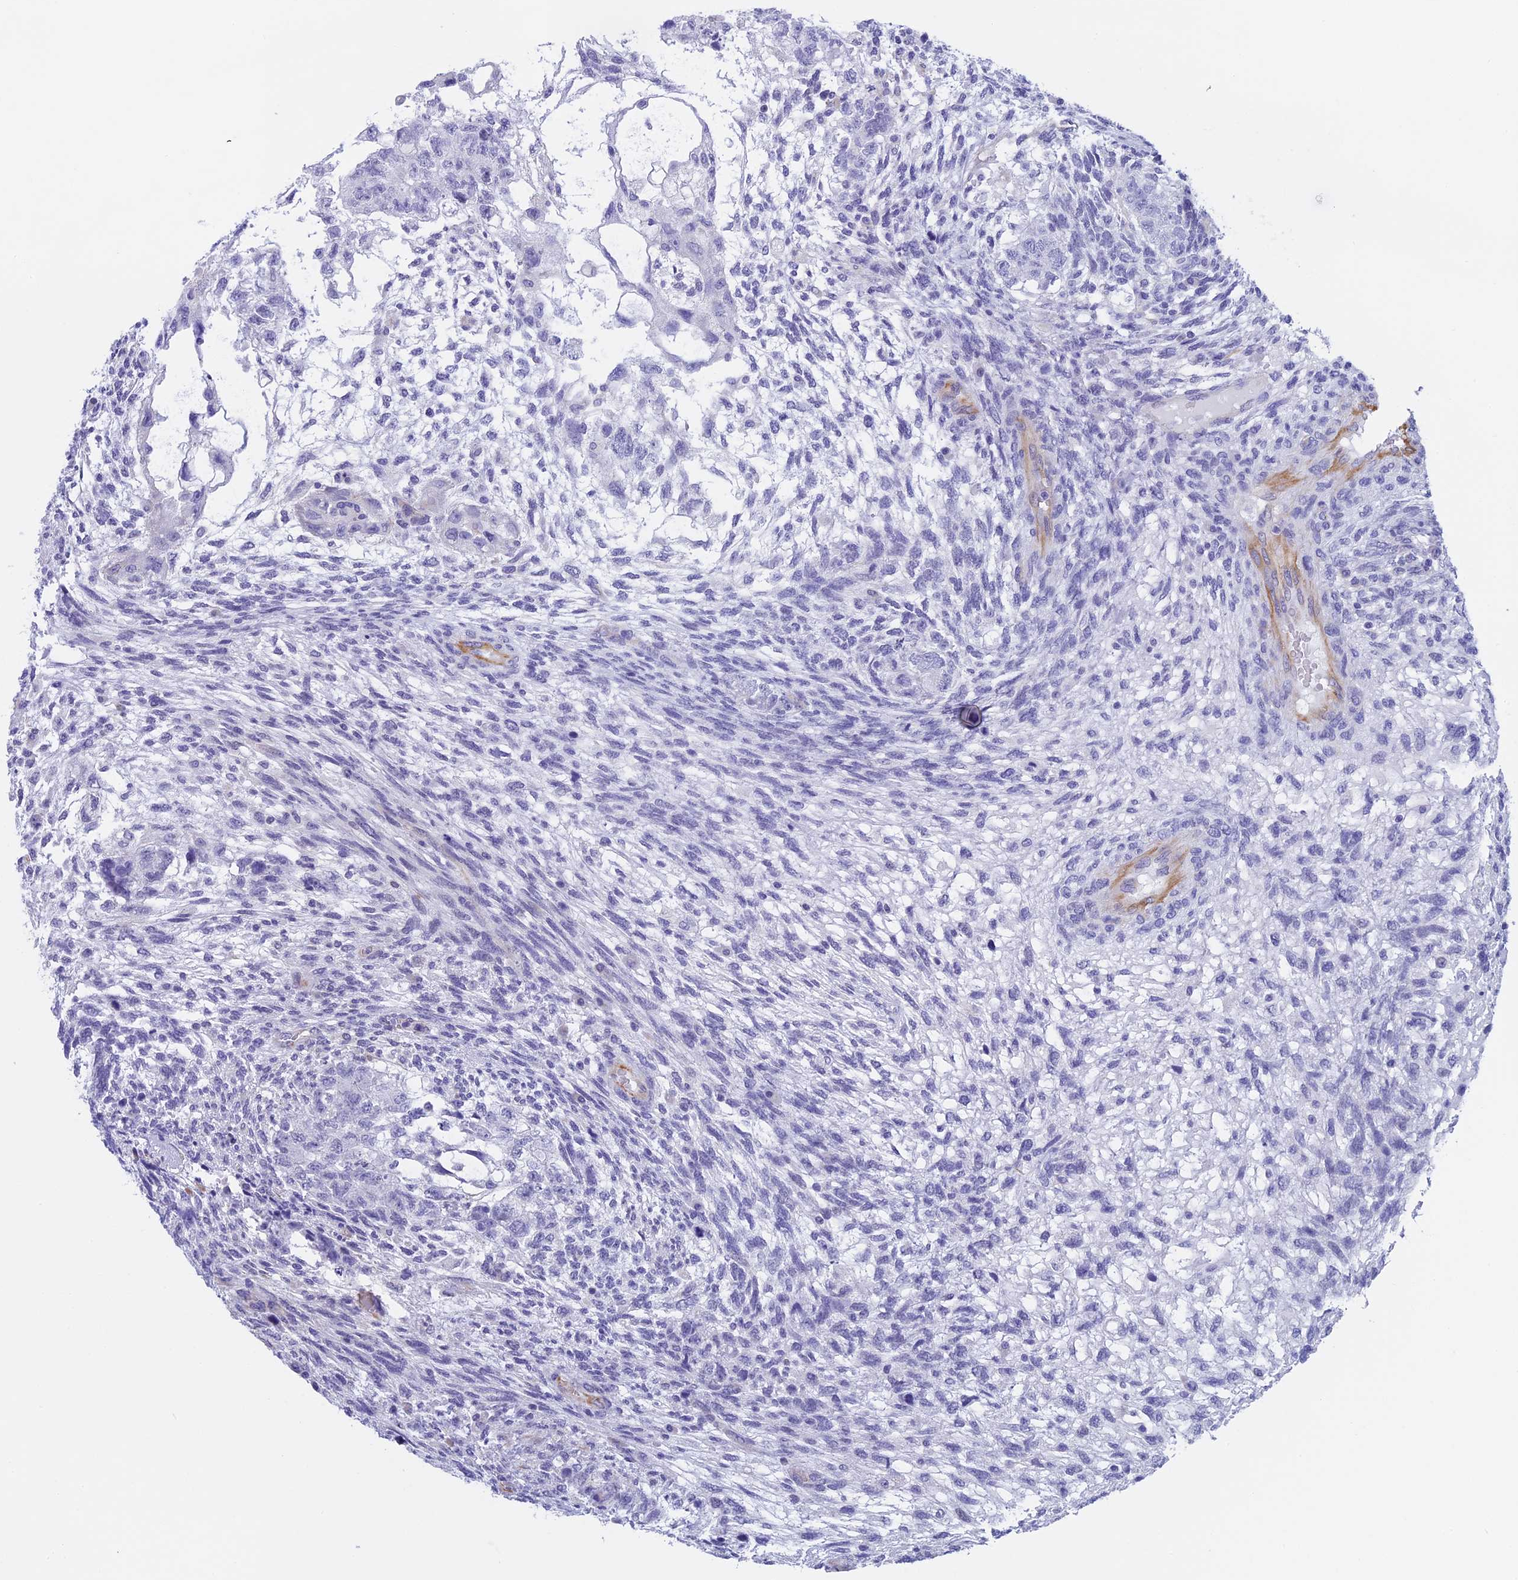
{"staining": {"intensity": "negative", "quantity": "none", "location": "none"}, "tissue": "testis cancer", "cell_type": "Tumor cells", "image_type": "cancer", "snomed": [{"axis": "morphology", "description": "Normal tissue, NOS"}, {"axis": "morphology", "description": "Carcinoma, Embryonal, NOS"}, {"axis": "topography", "description": "Testis"}], "caption": "Immunohistochemical staining of testis cancer (embryonal carcinoma) exhibits no significant staining in tumor cells.", "gene": "TACSTD2", "patient": {"sex": "male", "age": 36}}